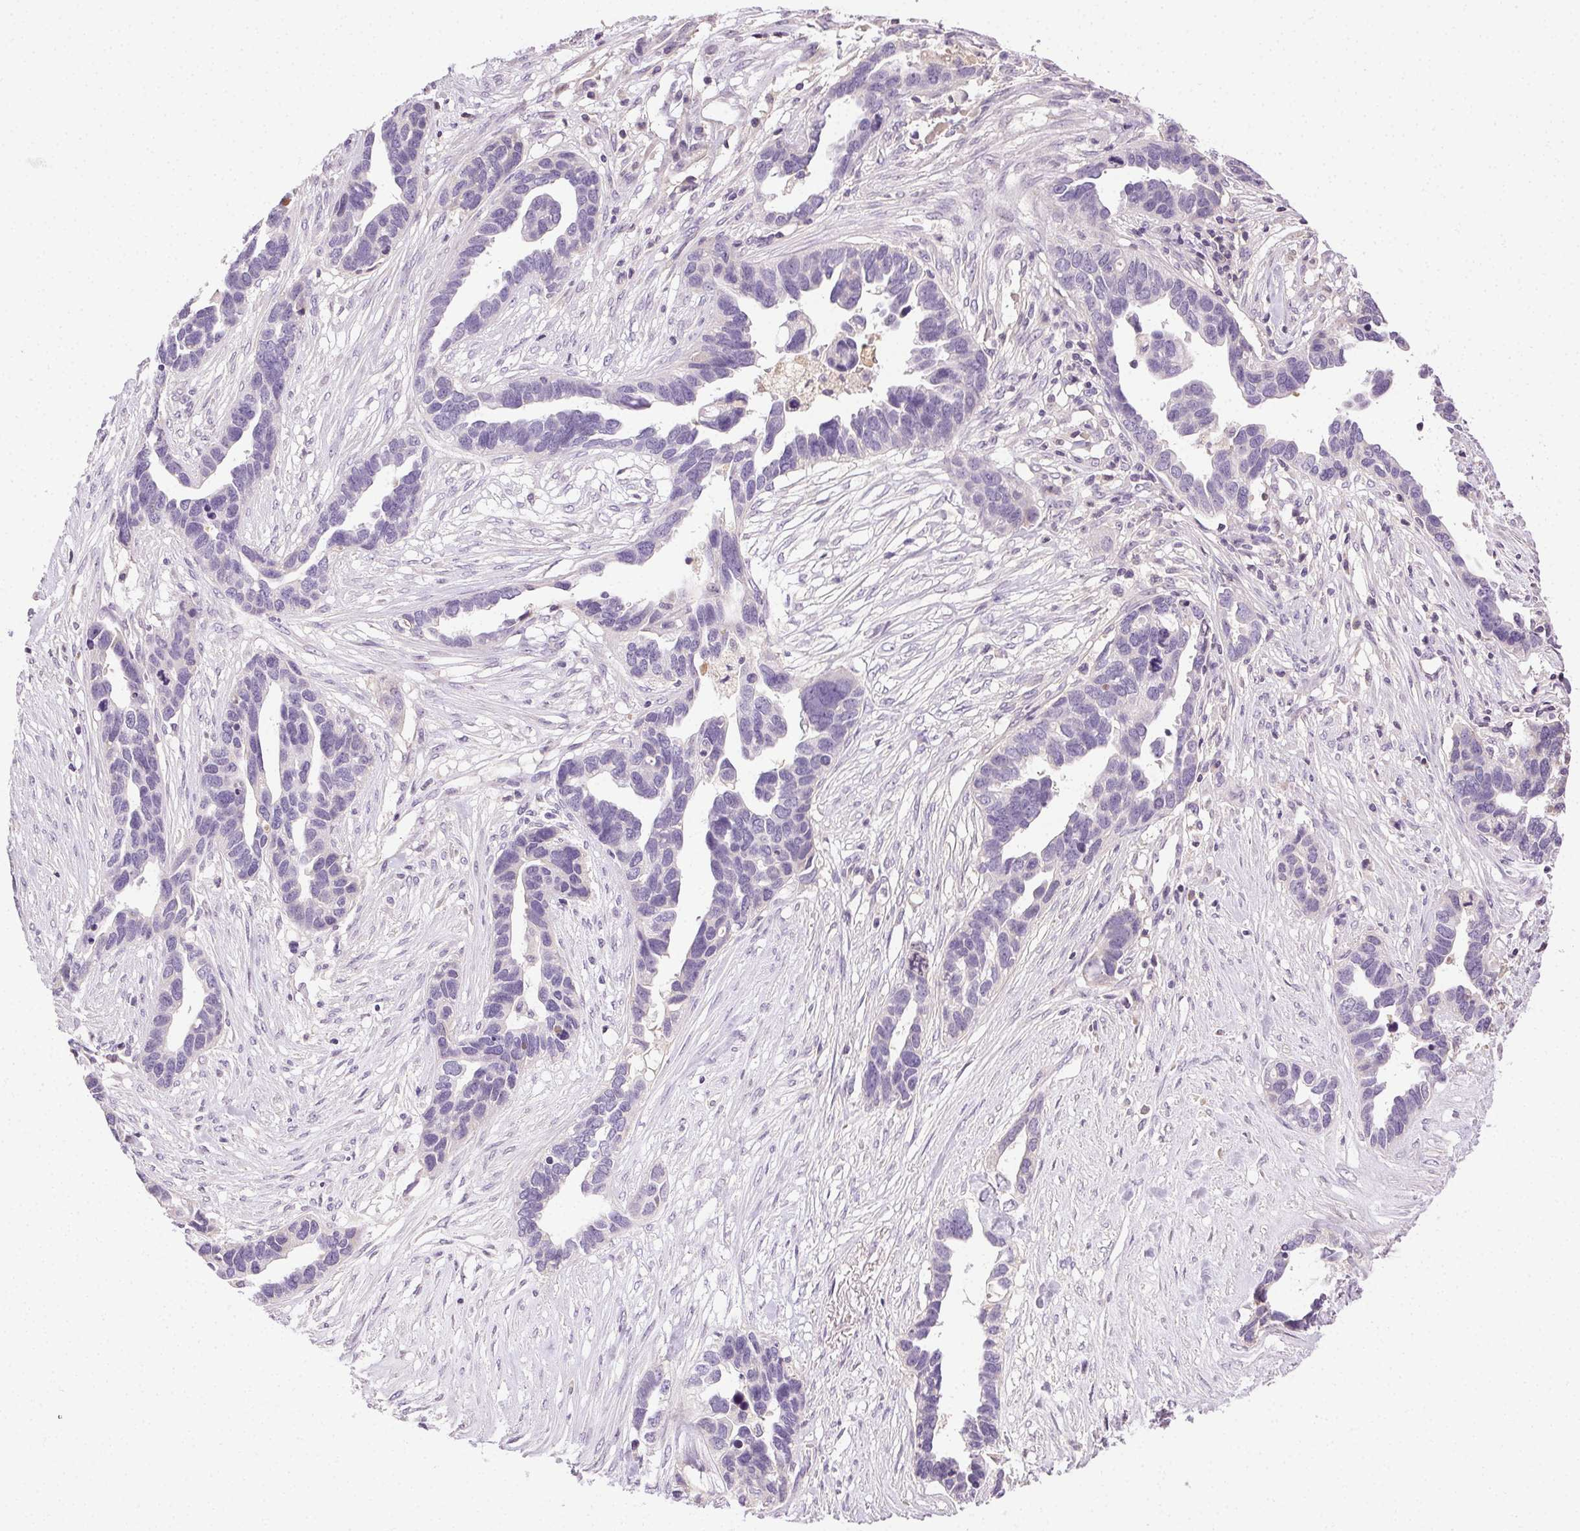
{"staining": {"intensity": "negative", "quantity": "none", "location": "none"}, "tissue": "ovarian cancer", "cell_type": "Tumor cells", "image_type": "cancer", "snomed": [{"axis": "morphology", "description": "Cystadenocarcinoma, serous, NOS"}, {"axis": "topography", "description": "Ovary"}], "caption": "A micrograph of serous cystadenocarcinoma (ovarian) stained for a protein shows no brown staining in tumor cells.", "gene": "BPIFB2", "patient": {"sex": "female", "age": 54}}